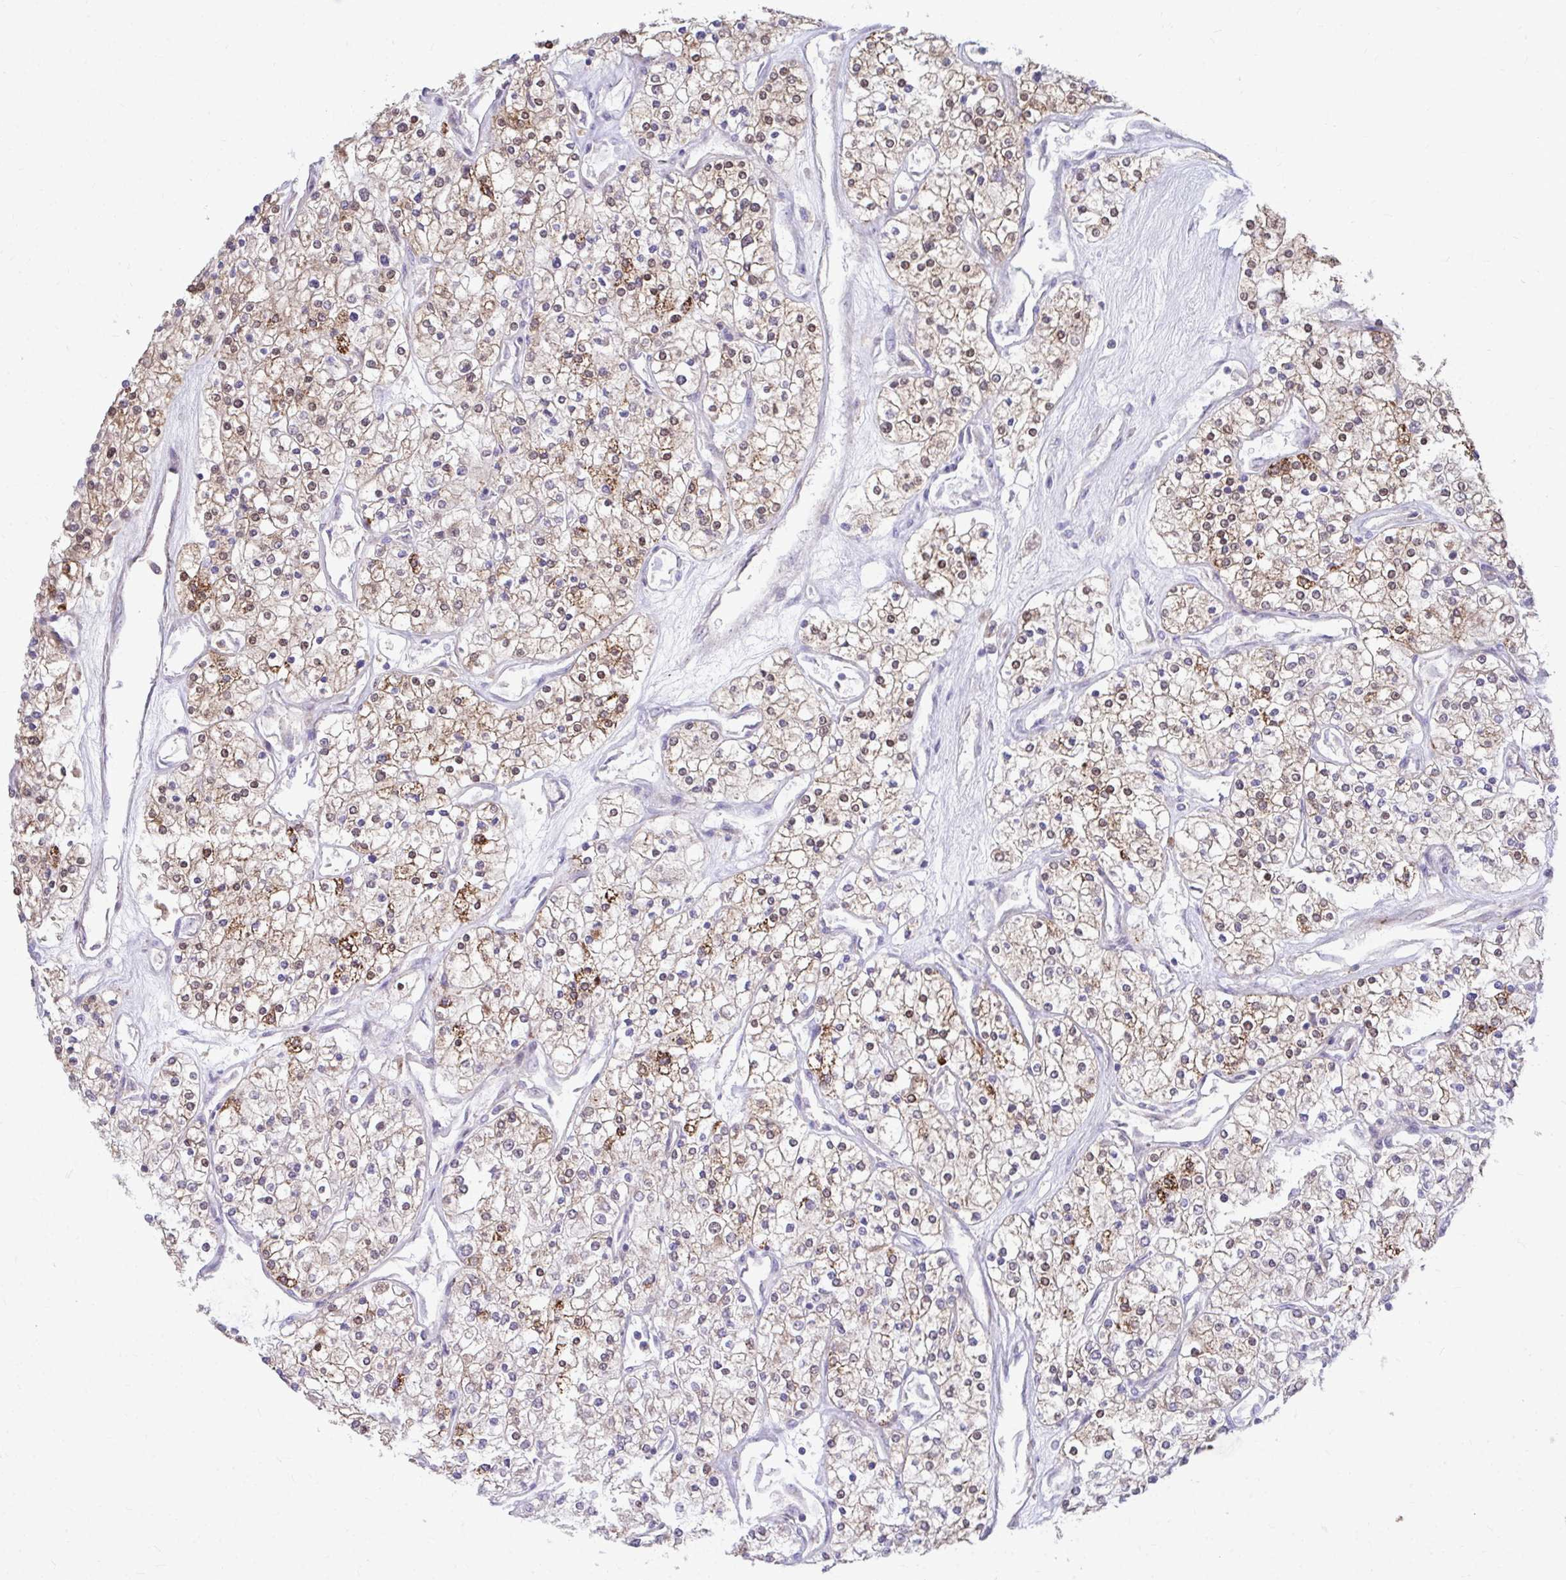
{"staining": {"intensity": "moderate", "quantity": ">75%", "location": "cytoplasmic/membranous"}, "tissue": "renal cancer", "cell_type": "Tumor cells", "image_type": "cancer", "snomed": [{"axis": "morphology", "description": "Adenocarcinoma, NOS"}, {"axis": "topography", "description": "Kidney"}], "caption": "Moderate cytoplasmic/membranous expression is appreciated in approximately >75% of tumor cells in renal cancer (adenocarcinoma).", "gene": "C16orf54", "patient": {"sex": "male", "age": 80}}